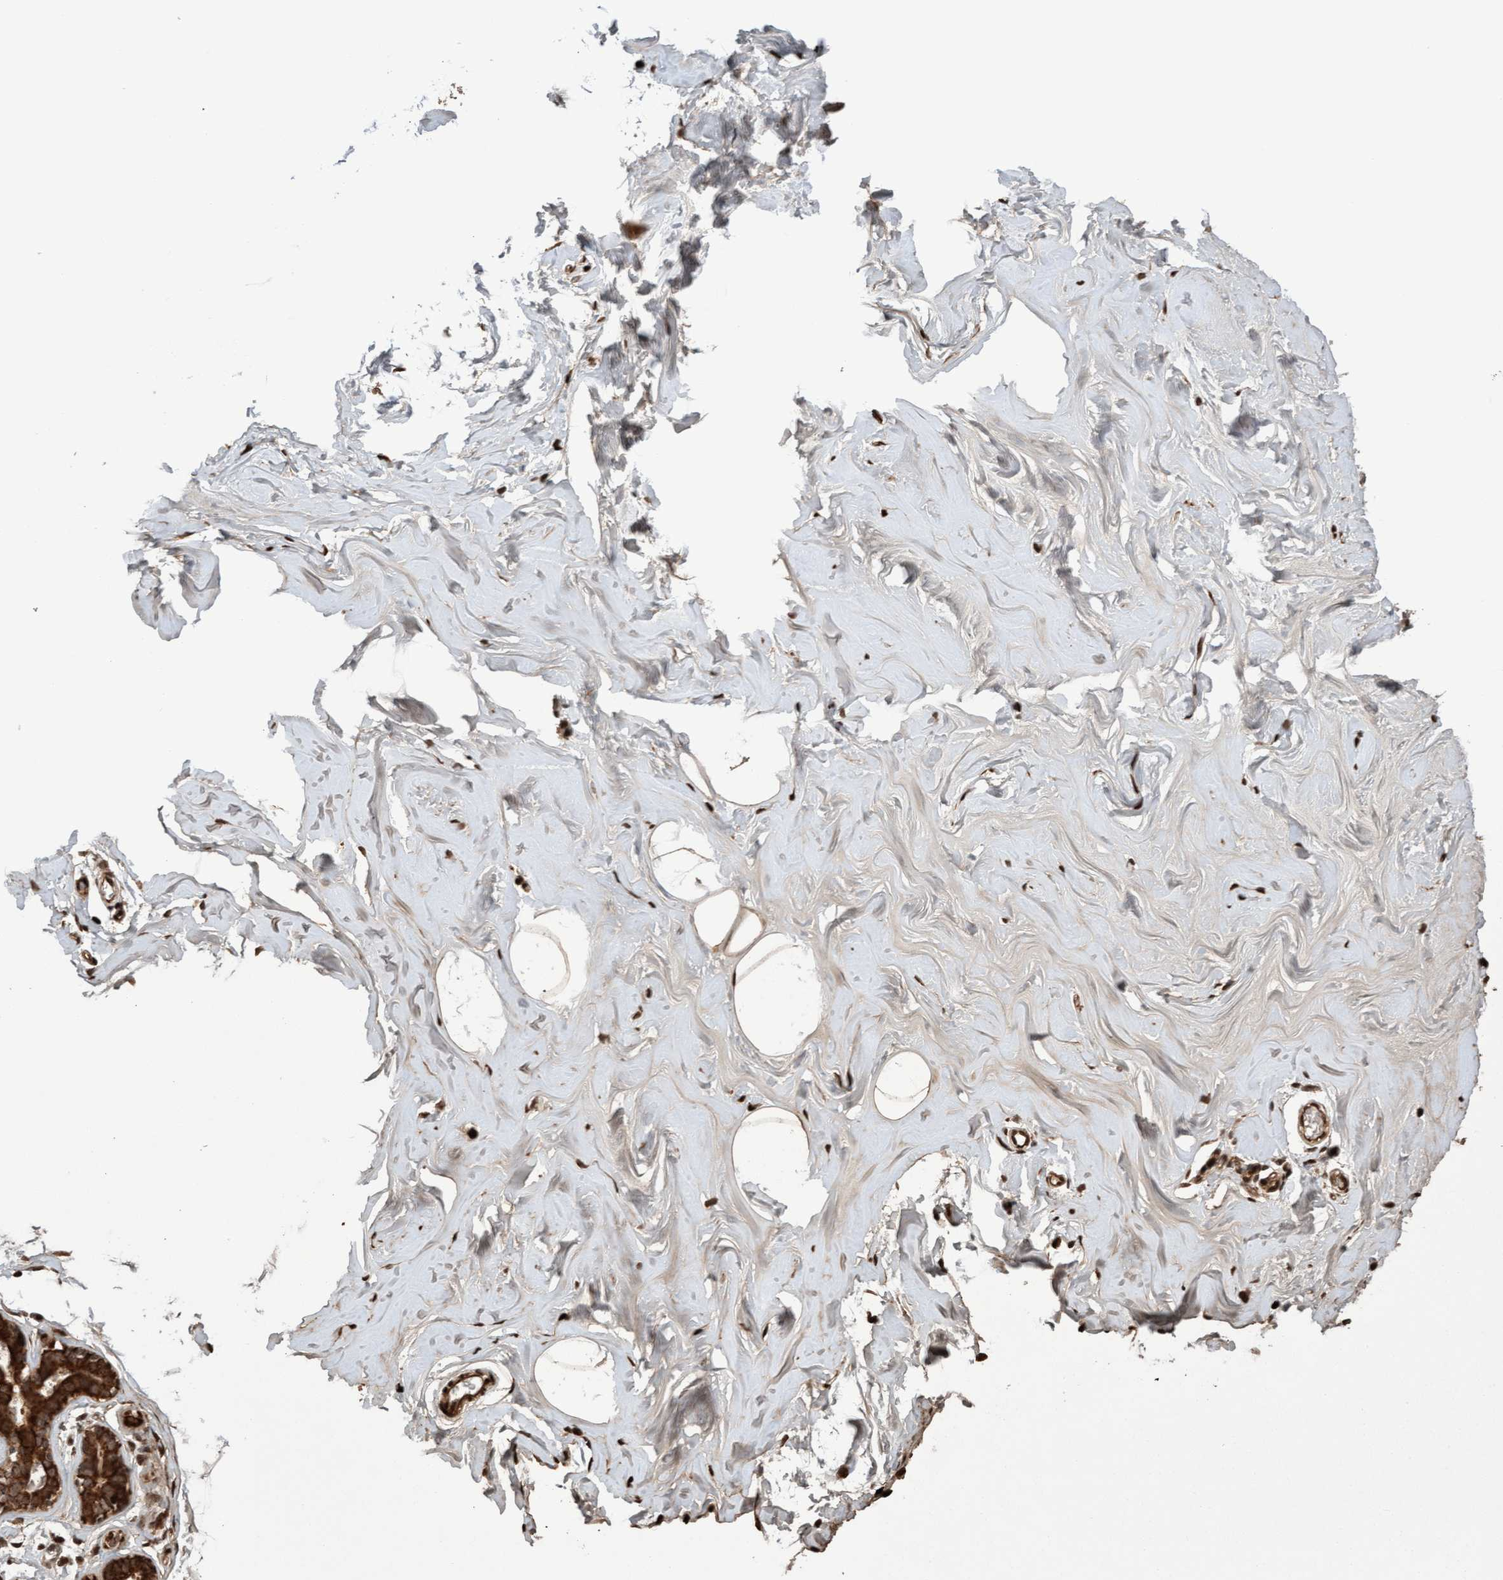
{"staining": {"intensity": "moderate", "quantity": ">75%", "location": "cytoplasmic/membranous,nuclear"}, "tissue": "adipose tissue", "cell_type": "Adipocytes", "image_type": "normal", "snomed": [{"axis": "morphology", "description": "Normal tissue, NOS"}, {"axis": "morphology", "description": "Fibrosis, NOS"}, {"axis": "topography", "description": "Breast"}, {"axis": "topography", "description": "Adipose tissue"}], "caption": "Approximately >75% of adipocytes in unremarkable human adipose tissue exhibit moderate cytoplasmic/membranous,nuclear protein positivity as visualized by brown immunohistochemical staining.", "gene": "PECR", "patient": {"sex": "female", "age": 39}}